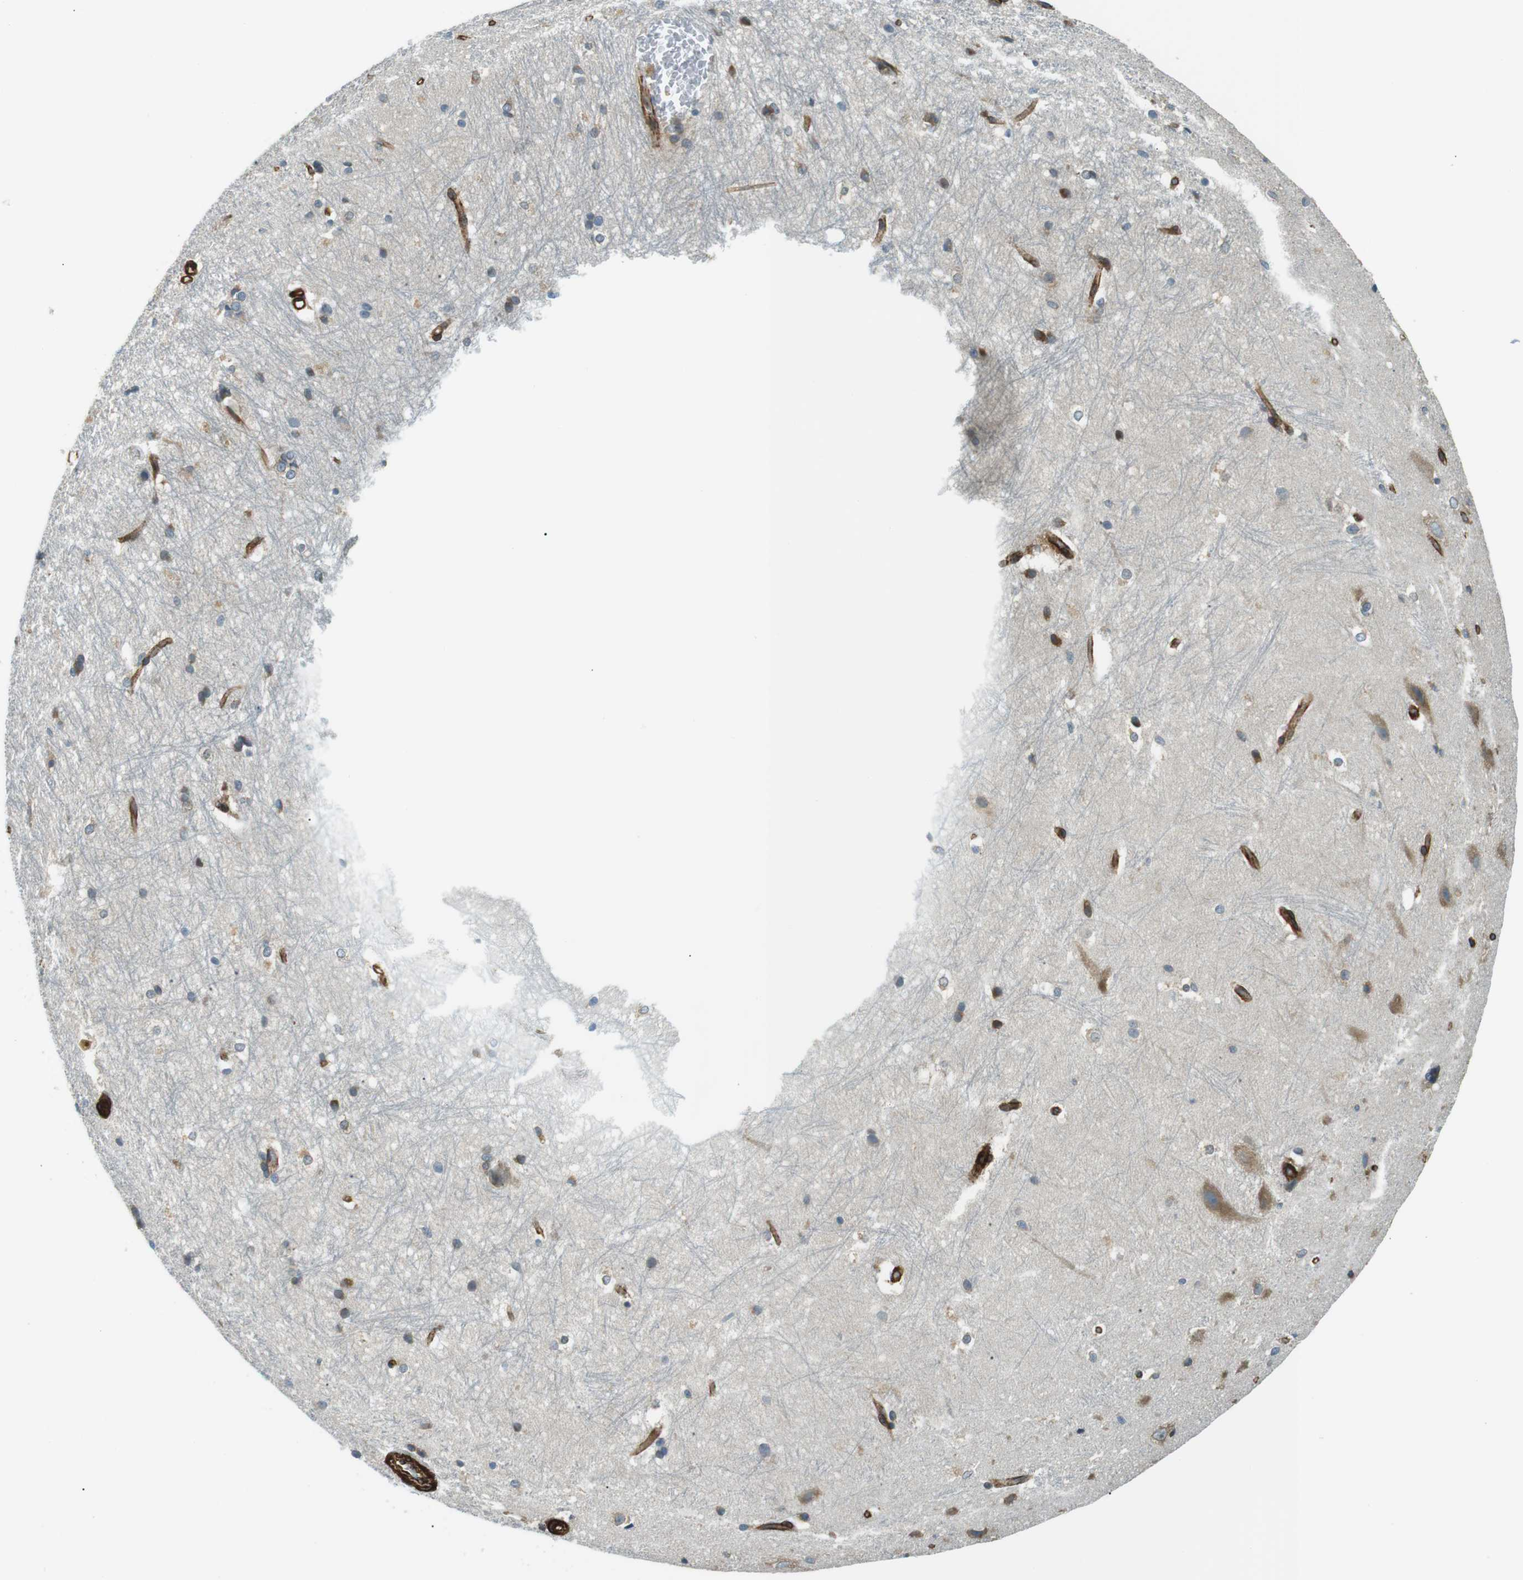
{"staining": {"intensity": "moderate", "quantity": "<25%", "location": "cytoplasmic/membranous"}, "tissue": "hippocampus", "cell_type": "Glial cells", "image_type": "normal", "snomed": [{"axis": "morphology", "description": "Normal tissue, NOS"}, {"axis": "topography", "description": "Hippocampus"}], "caption": "A brown stain labels moderate cytoplasmic/membranous staining of a protein in glial cells of normal hippocampus.", "gene": "ODR4", "patient": {"sex": "female", "age": 19}}